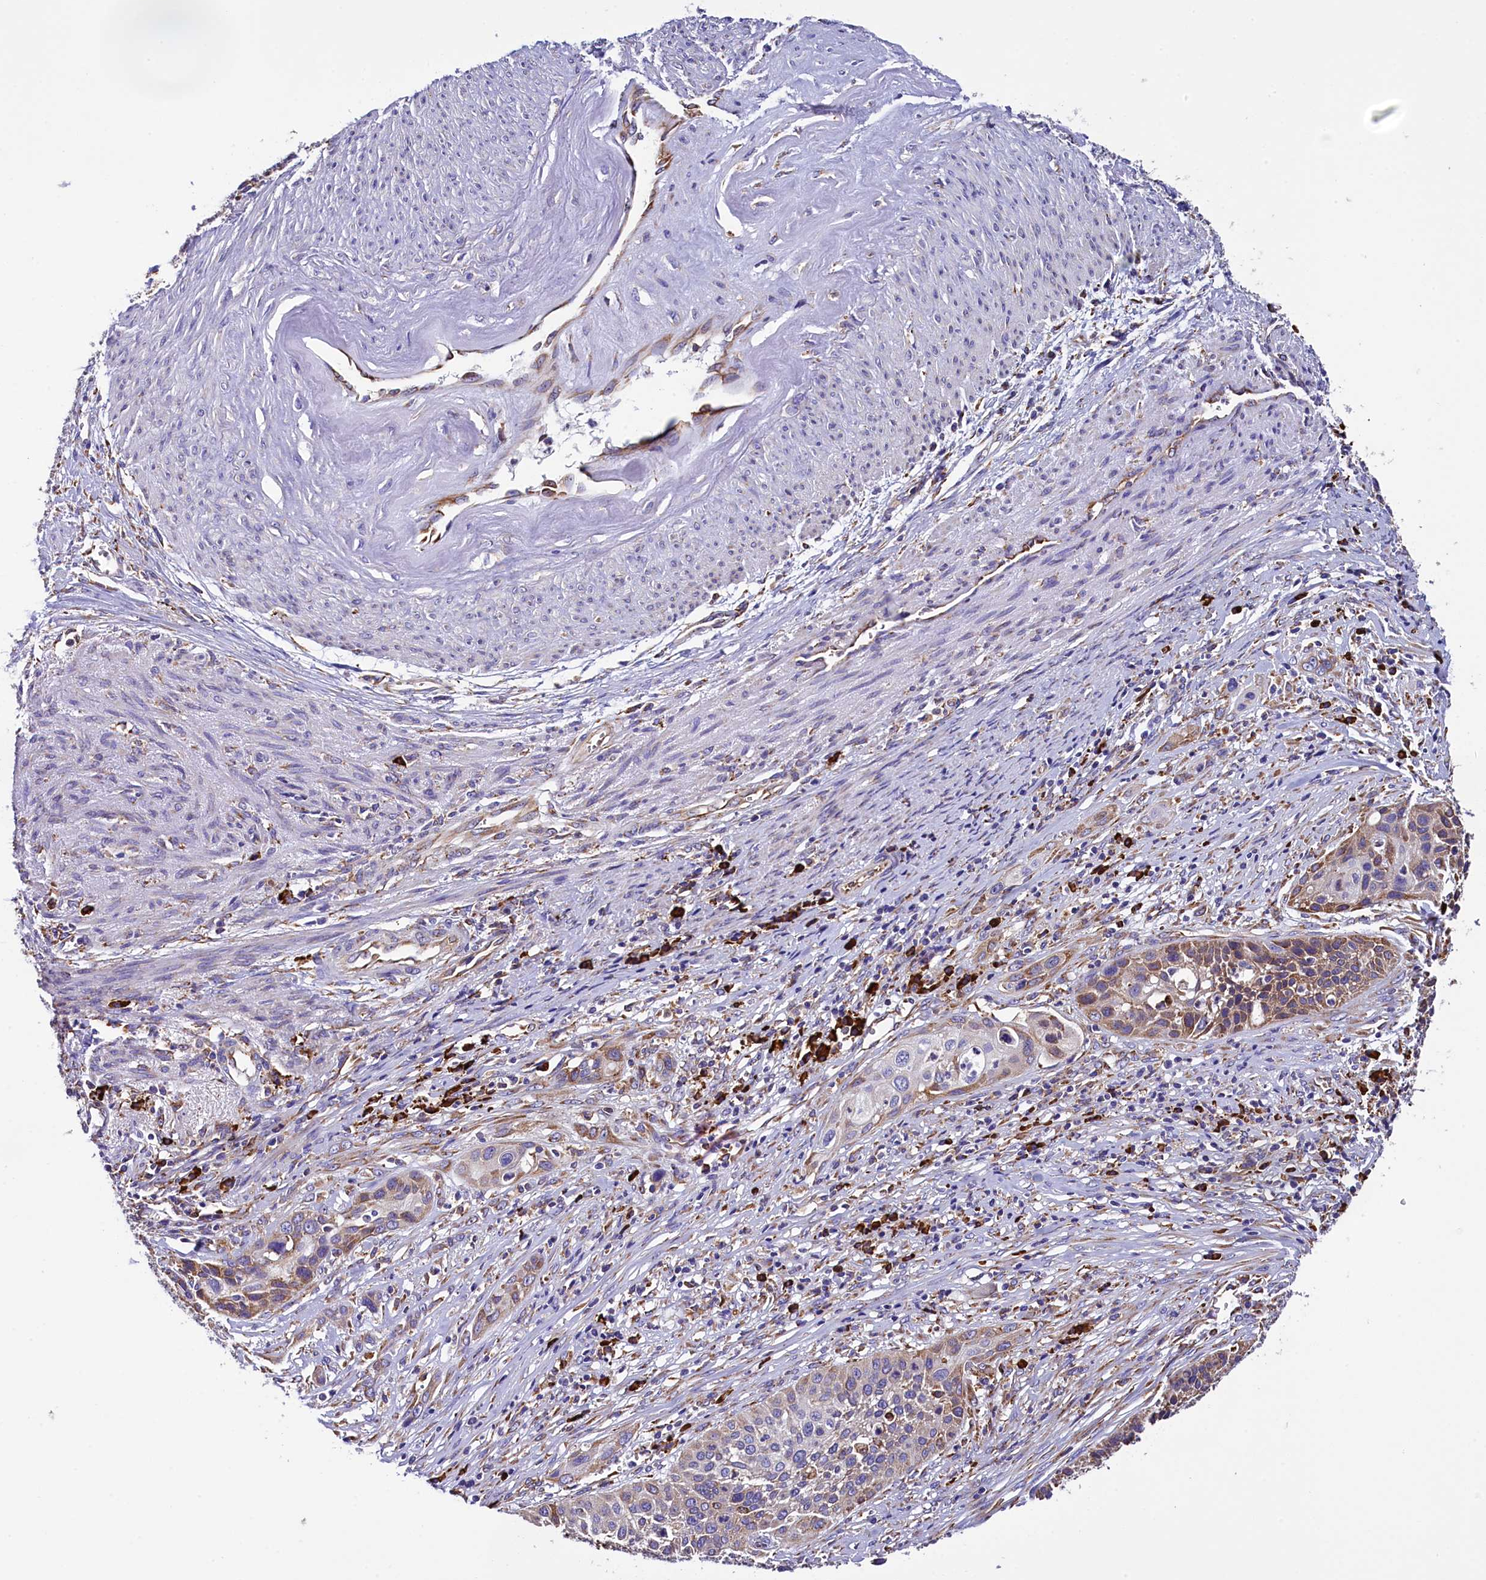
{"staining": {"intensity": "moderate", "quantity": "<25%", "location": "cytoplasmic/membranous"}, "tissue": "cervical cancer", "cell_type": "Tumor cells", "image_type": "cancer", "snomed": [{"axis": "morphology", "description": "Squamous cell carcinoma, NOS"}, {"axis": "topography", "description": "Cervix"}], "caption": "This is an image of immunohistochemistry (IHC) staining of cervical squamous cell carcinoma, which shows moderate expression in the cytoplasmic/membranous of tumor cells.", "gene": "CAPS2", "patient": {"sex": "female", "age": 34}}